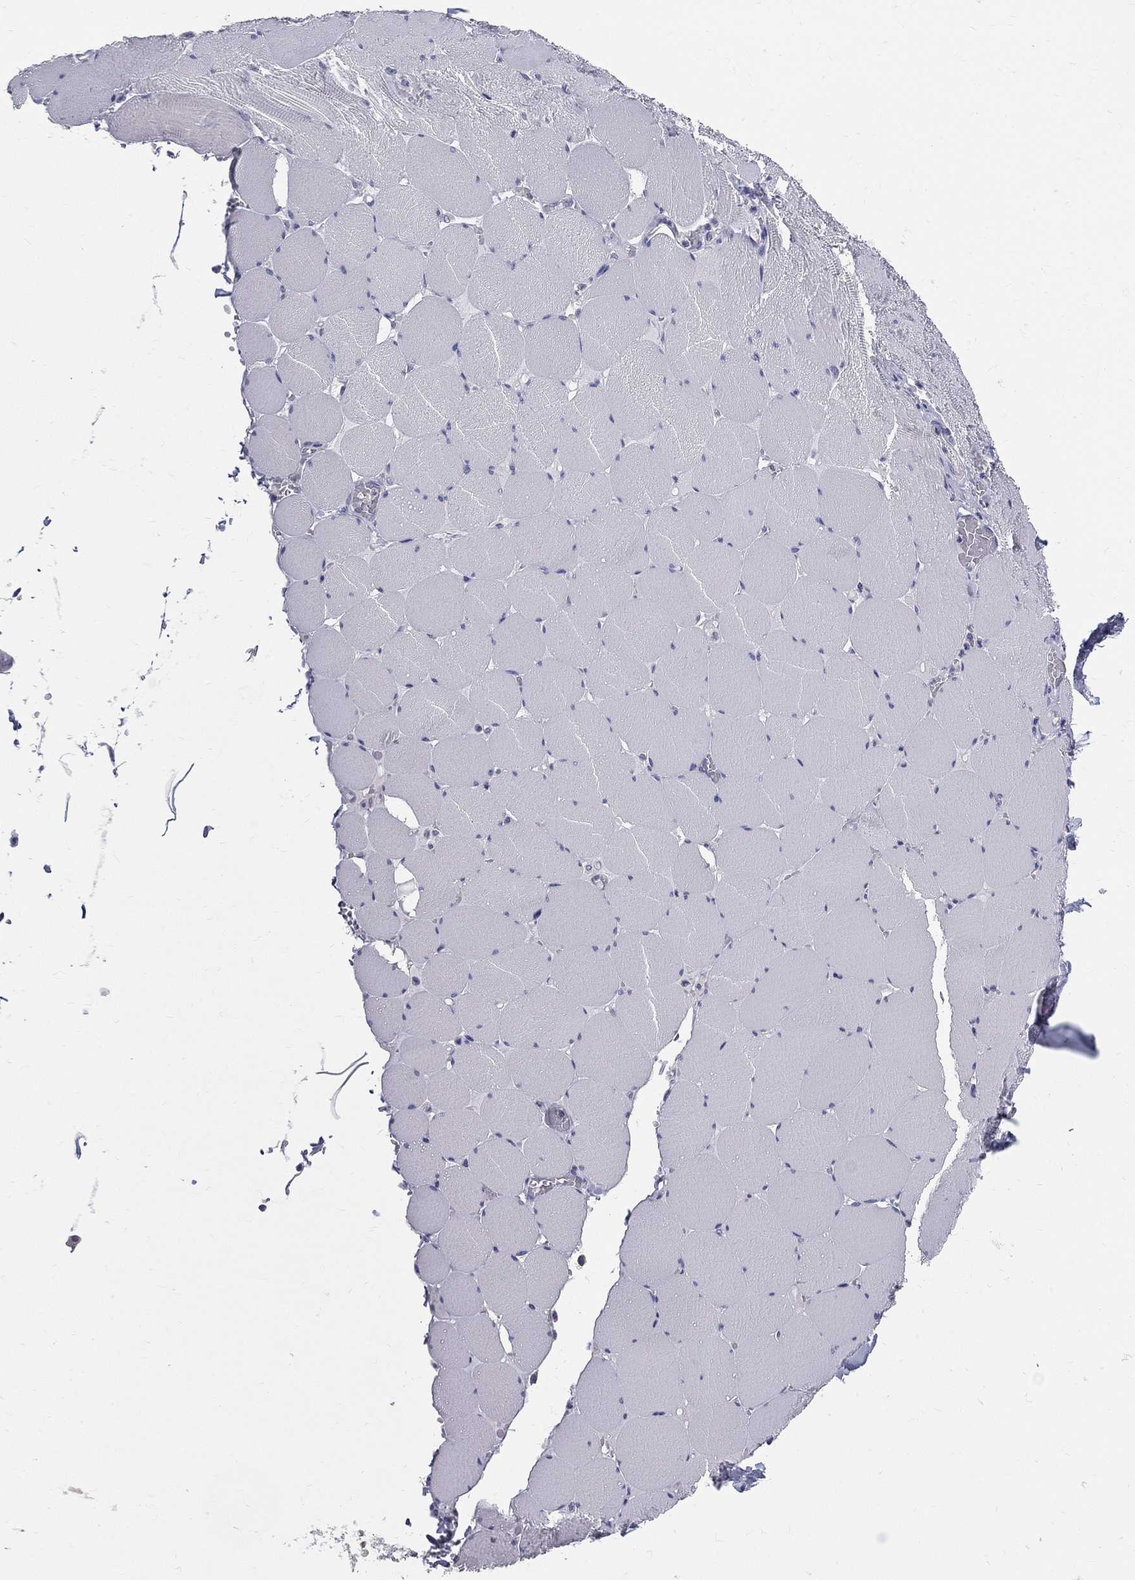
{"staining": {"intensity": "negative", "quantity": "none", "location": "none"}, "tissue": "skeletal muscle", "cell_type": "Myocytes", "image_type": "normal", "snomed": [{"axis": "morphology", "description": "Normal tissue, NOS"}, {"axis": "morphology", "description": "Malignant melanoma, Metastatic site"}, {"axis": "topography", "description": "Skeletal muscle"}], "caption": "Human skeletal muscle stained for a protein using IHC exhibits no staining in myocytes.", "gene": "ETNPPL", "patient": {"sex": "male", "age": 50}}